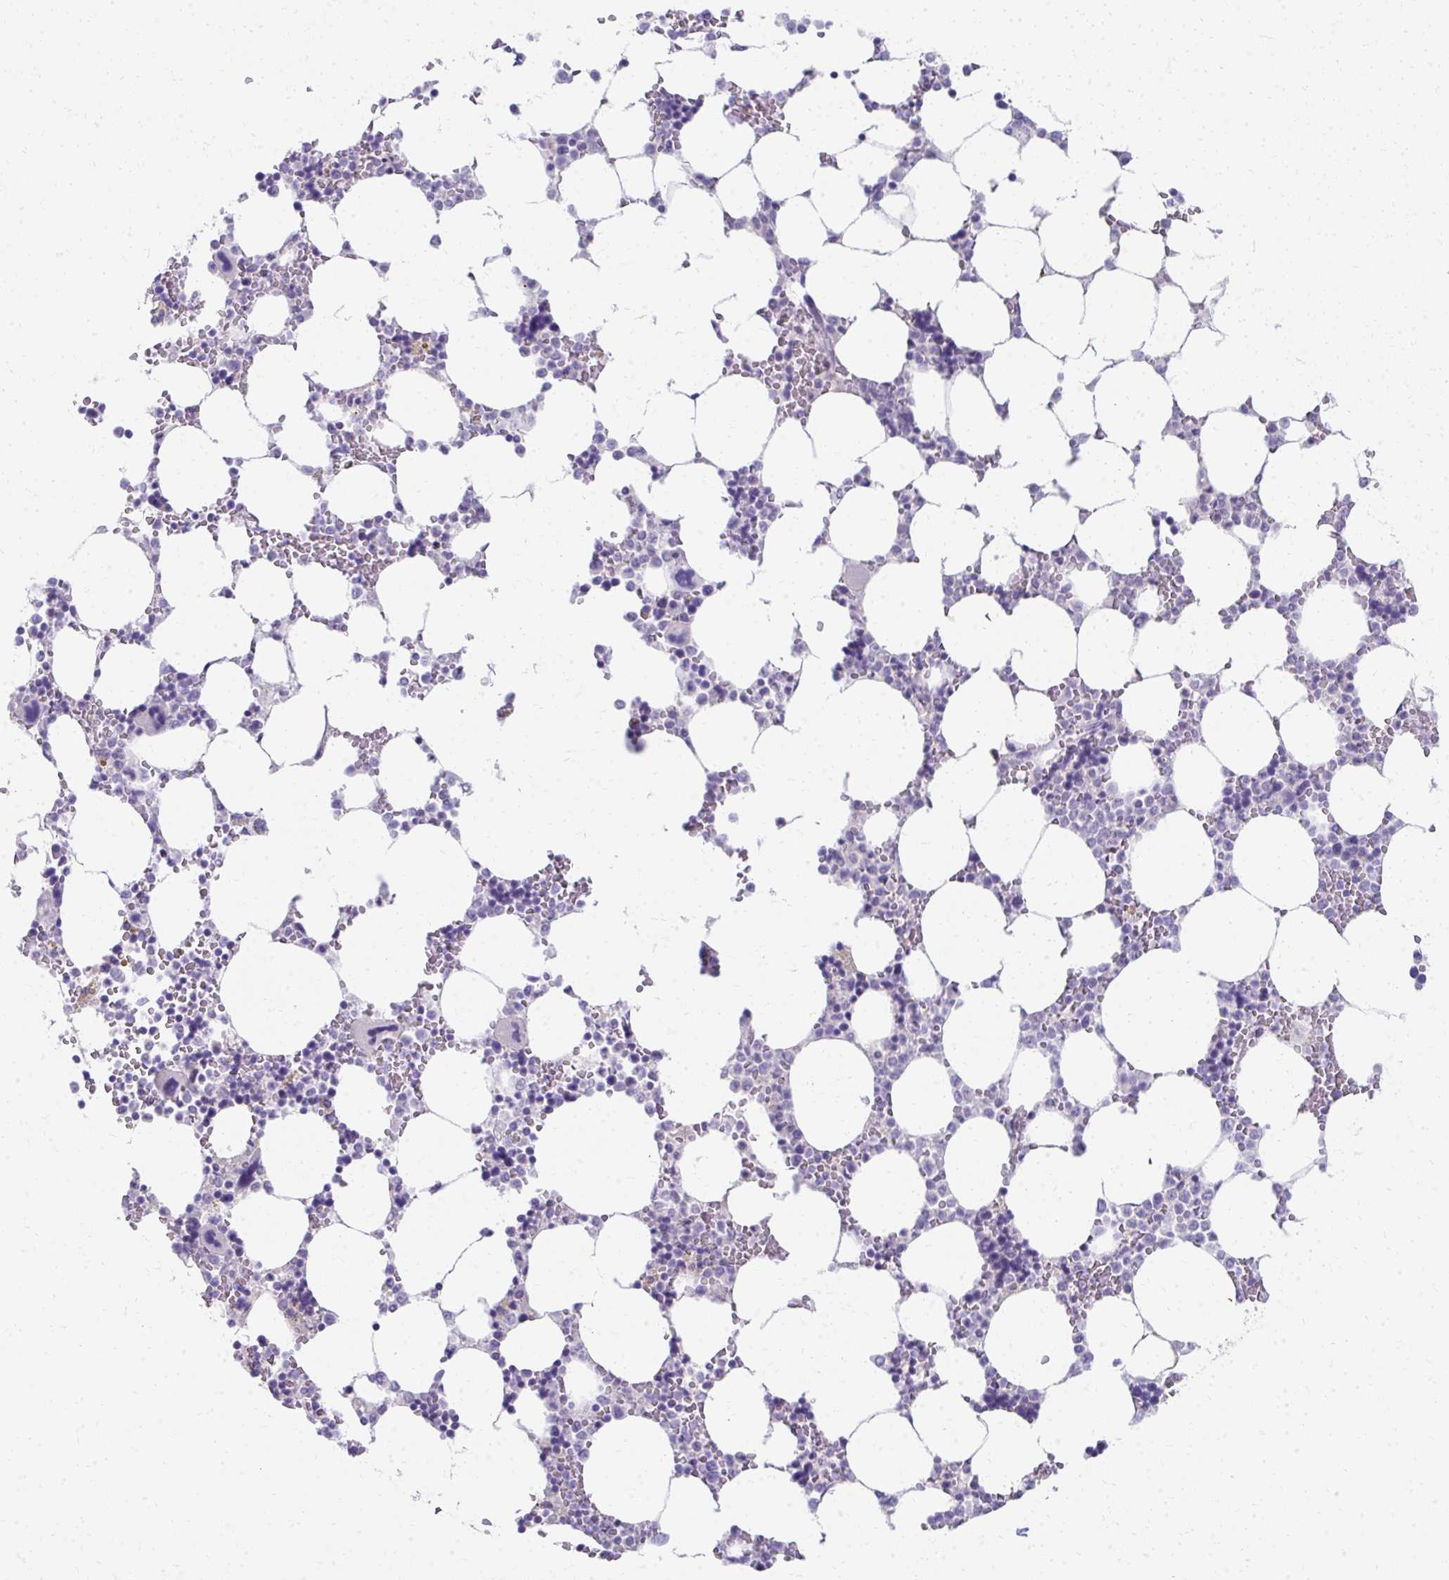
{"staining": {"intensity": "negative", "quantity": "none", "location": "none"}, "tissue": "bone marrow", "cell_type": "Hematopoietic cells", "image_type": "normal", "snomed": [{"axis": "morphology", "description": "Normal tissue, NOS"}, {"axis": "topography", "description": "Bone marrow"}], "caption": "The micrograph displays no significant staining in hematopoietic cells of bone marrow.", "gene": "SEC14L3", "patient": {"sex": "male", "age": 64}}